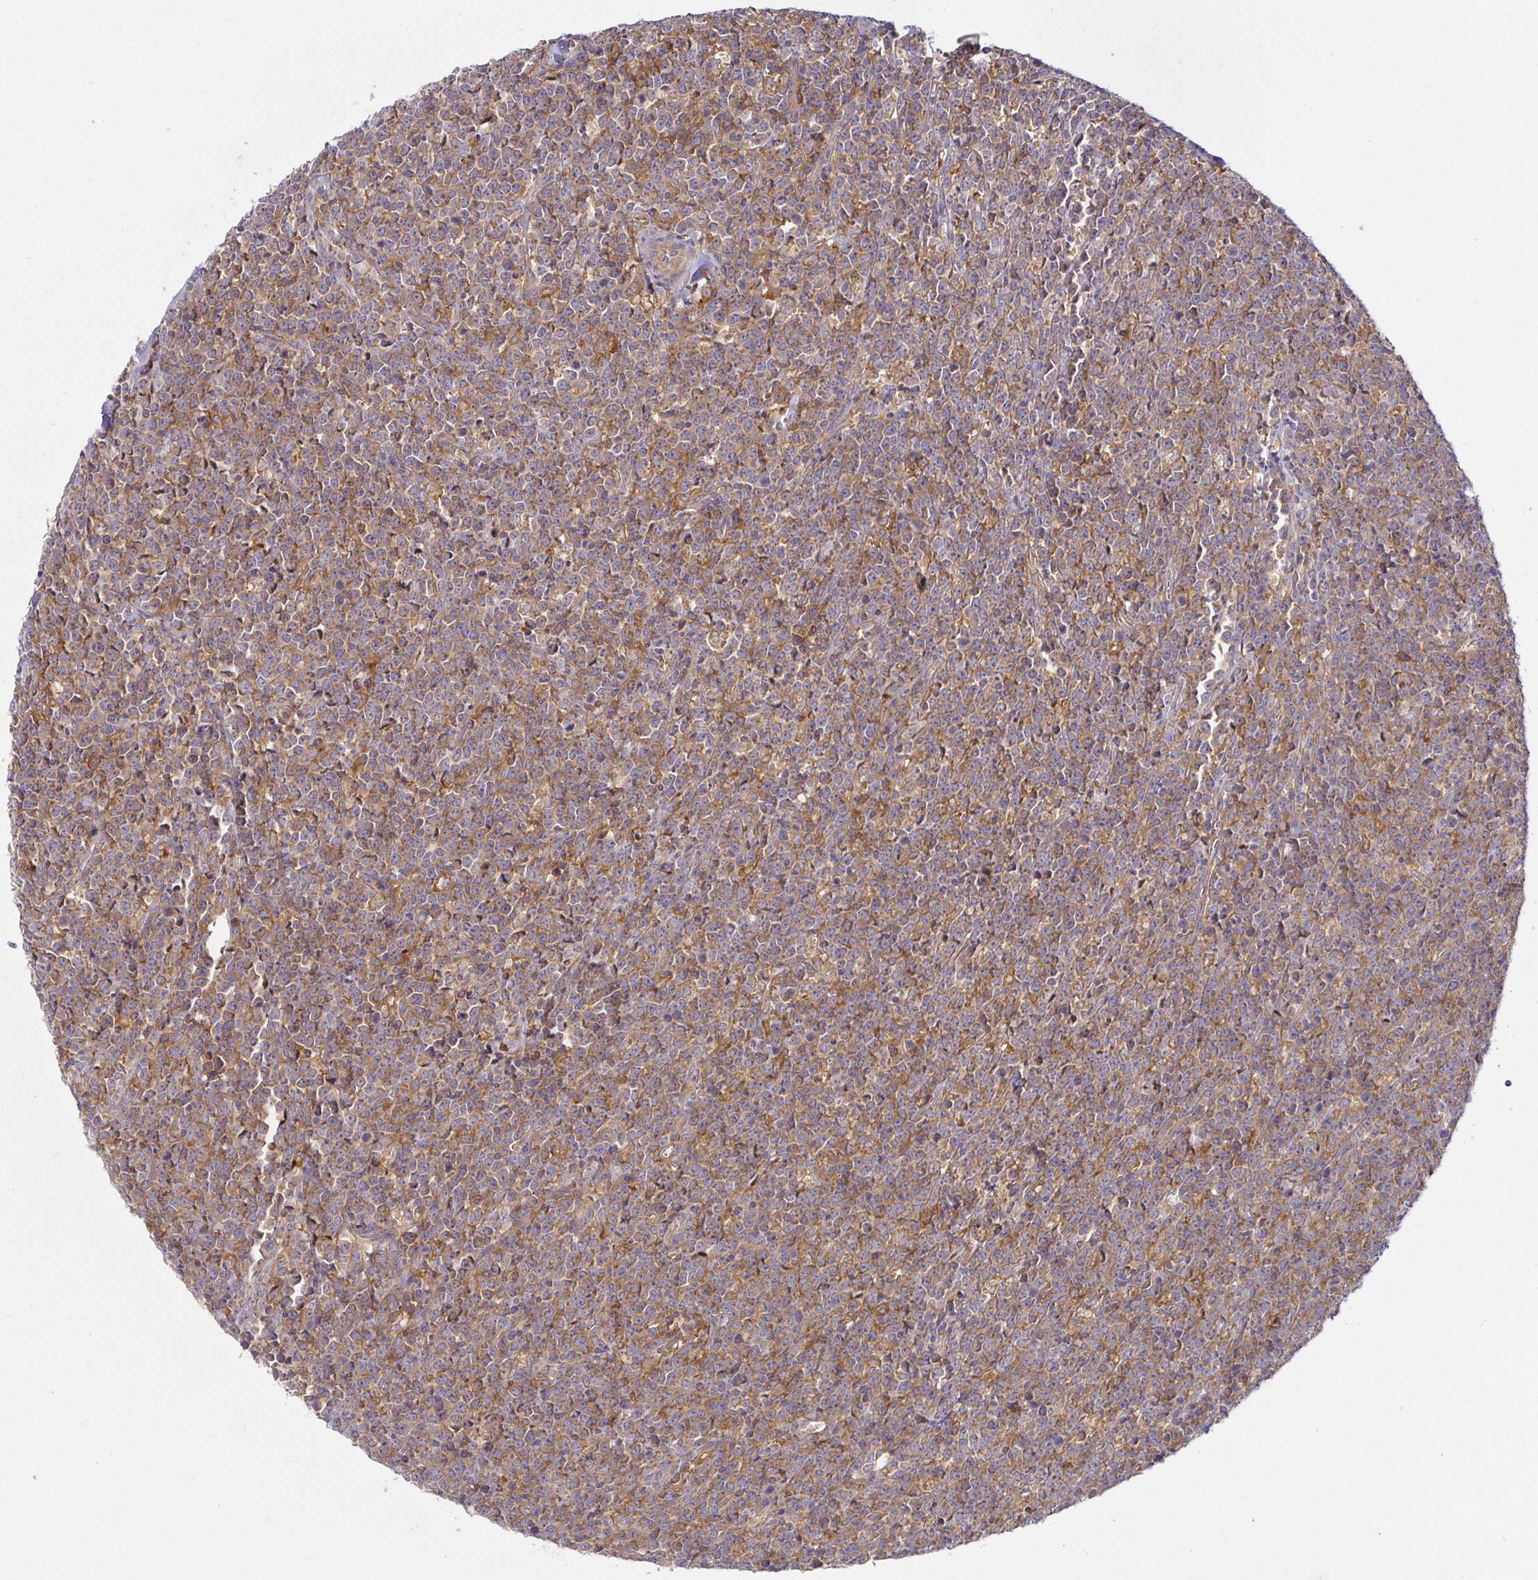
{"staining": {"intensity": "moderate", "quantity": ">75%", "location": "cytoplasmic/membranous"}, "tissue": "lymphoma", "cell_type": "Tumor cells", "image_type": "cancer", "snomed": [{"axis": "morphology", "description": "Malignant lymphoma, non-Hodgkin's type, High grade"}, {"axis": "topography", "description": "Small intestine"}], "caption": "Malignant lymphoma, non-Hodgkin's type (high-grade) tissue shows moderate cytoplasmic/membranous positivity in about >75% of tumor cells, visualized by immunohistochemistry.", "gene": "SNX8", "patient": {"sex": "female", "age": 56}}